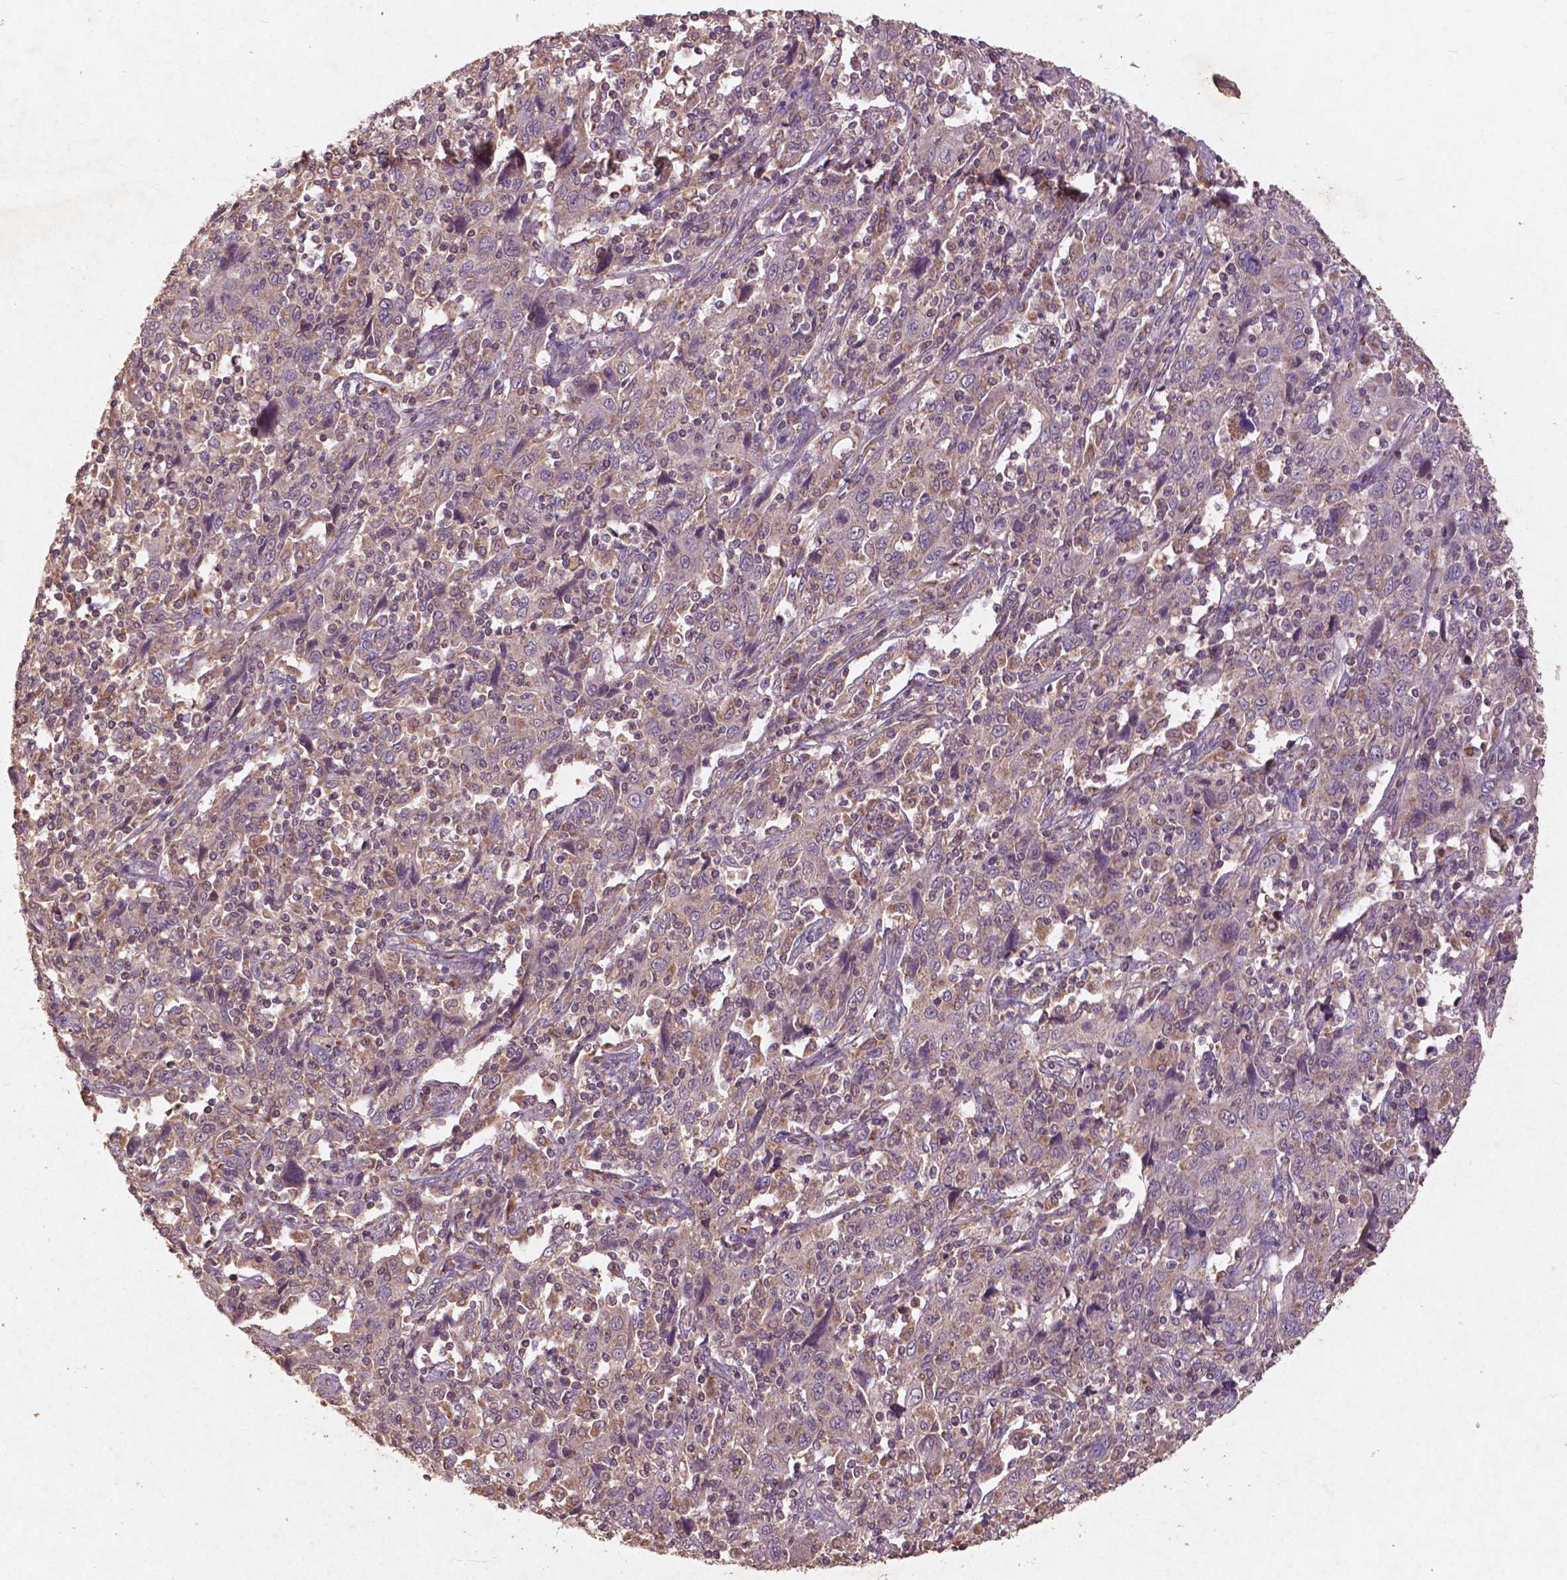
{"staining": {"intensity": "weak", "quantity": "25%-75%", "location": "cytoplasmic/membranous"}, "tissue": "cervical cancer", "cell_type": "Tumor cells", "image_type": "cancer", "snomed": [{"axis": "morphology", "description": "Squamous cell carcinoma, NOS"}, {"axis": "topography", "description": "Cervix"}], "caption": "Immunohistochemistry (IHC) of human squamous cell carcinoma (cervical) displays low levels of weak cytoplasmic/membranous expression in approximately 25%-75% of tumor cells.", "gene": "ST6GALNAC5", "patient": {"sex": "female", "age": 46}}